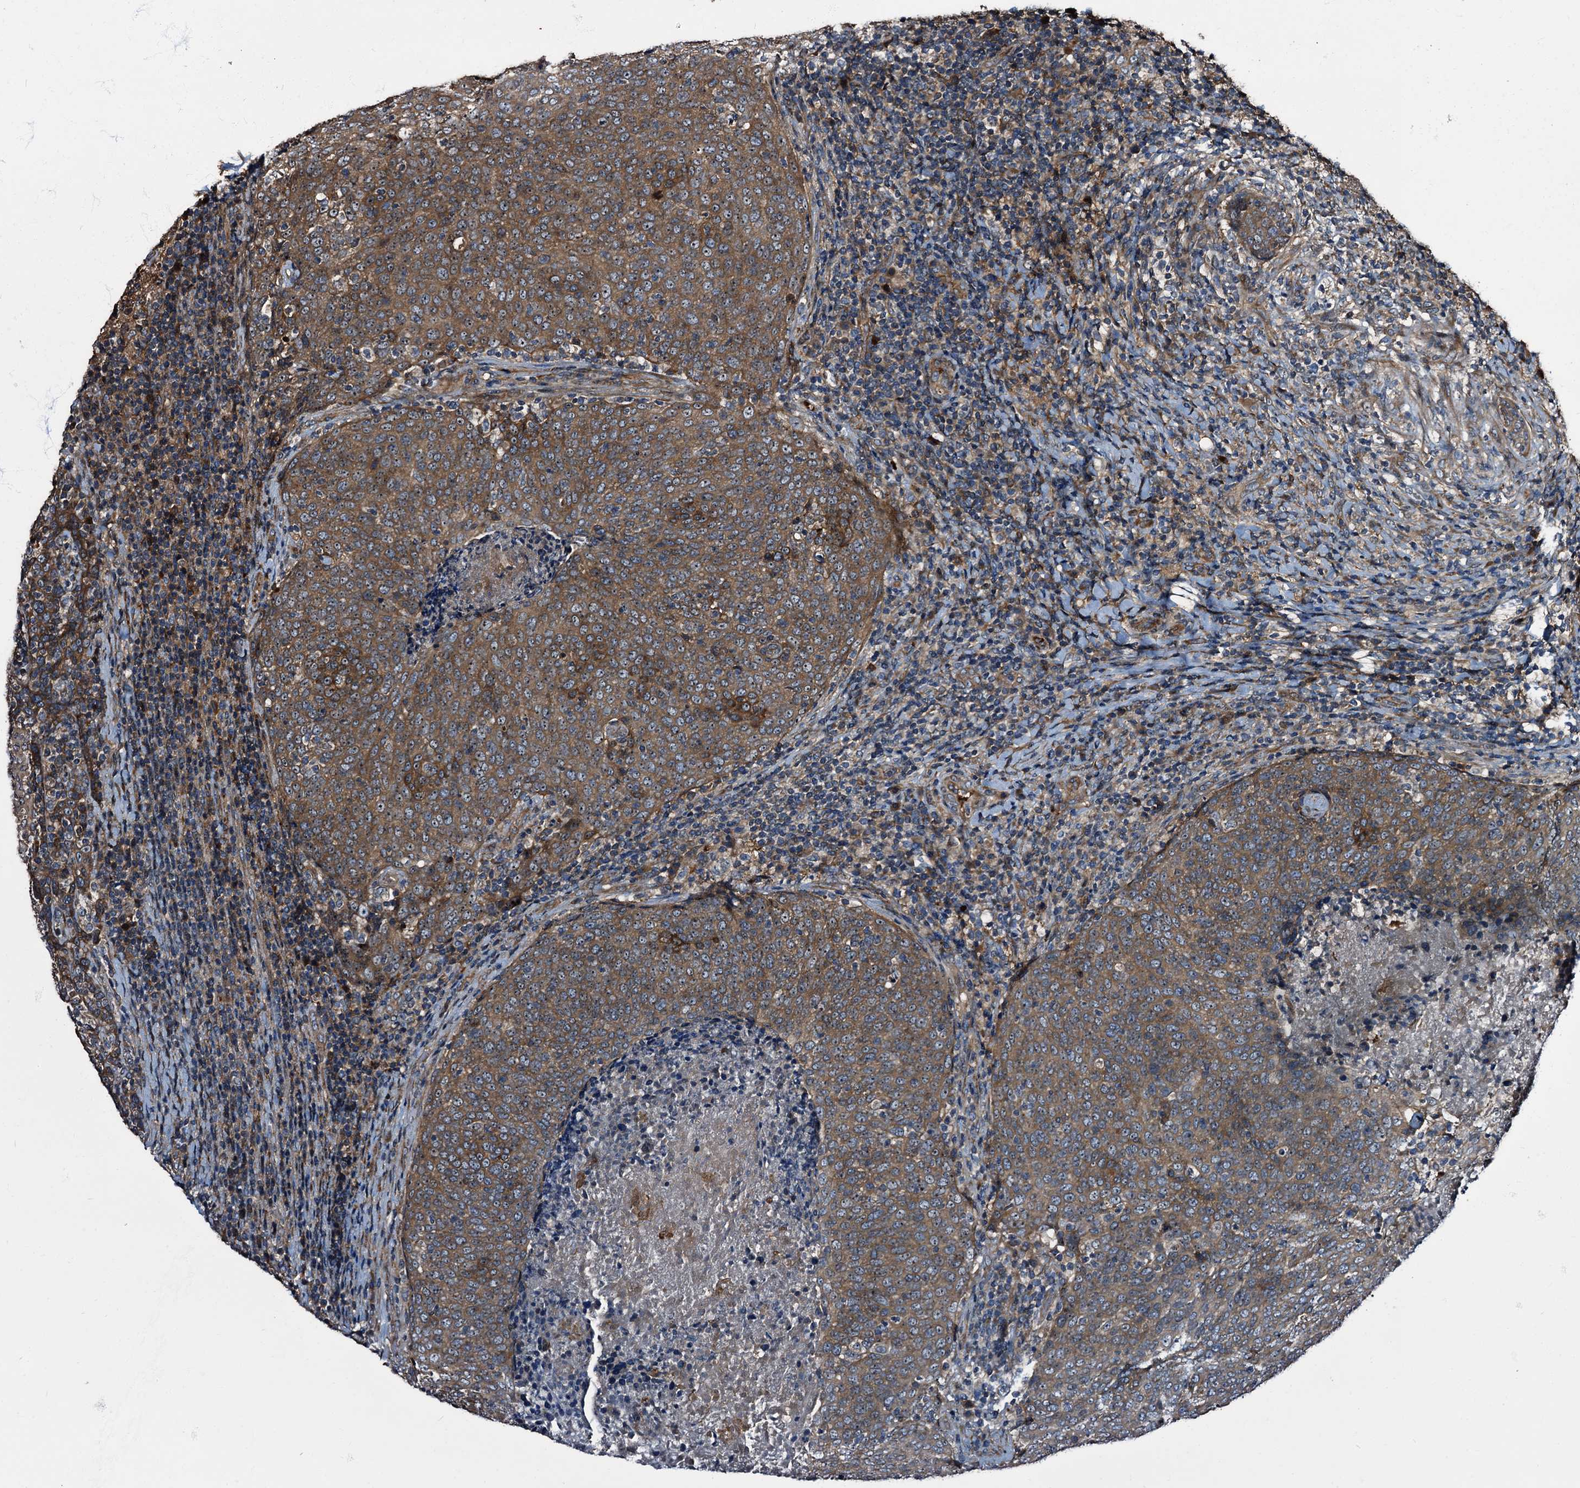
{"staining": {"intensity": "moderate", "quantity": ">75%", "location": "cytoplasmic/membranous"}, "tissue": "head and neck cancer", "cell_type": "Tumor cells", "image_type": "cancer", "snomed": [{"axis": "morphology", "description": "Squamous cell carcinoma, NOS"}, {"axis": "morphology", "description": "Squamous cell carcinoma, metastatic, NOS"}, {"axis": "topography", "description": "Lymph node"}, {"axis": "topography", "description": "Head-Neck"}], "caption": "About >75% of tumor cells in head and neck cancer (metastatic squamous cell carcinoma) exhibit moderate cytoplasmic/membranous protein positivity as visualized by brown immunohistochemical staining.", "gene": "PEX5", "patient": {"sex": "male", "age": 62}}